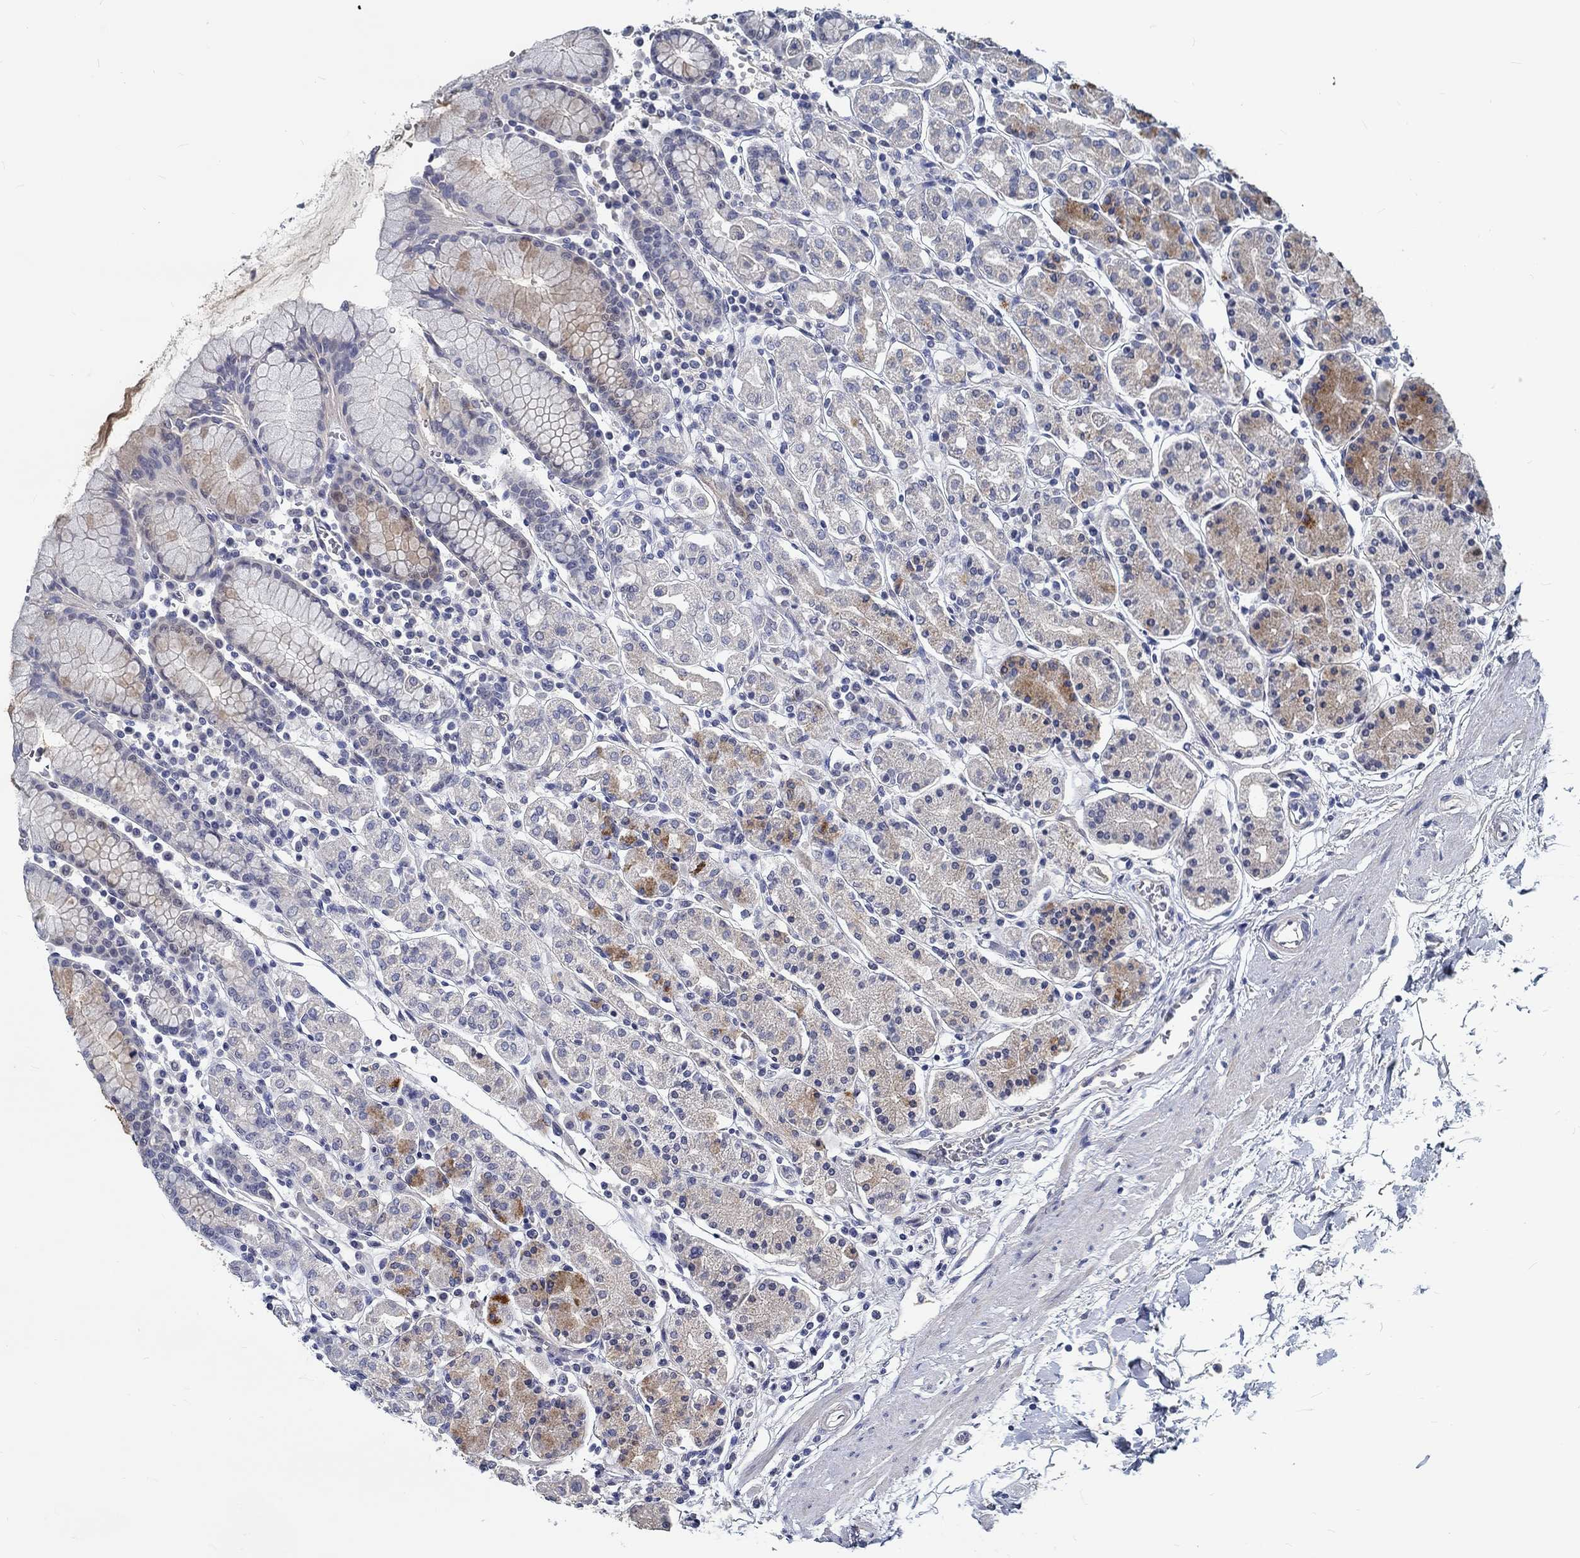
{"staining": {"intensity": "moderate", "quantity": "<25%", "location": "cytoplasmic/membranous"}, "tissue": "stomach", "cell_type": "Glandular cells", "image_type": "normal", "snomed": [{"axis": "morphology", "description": "Normal tissue, NOS"}, {"axis": "topography", "description": "Stomach, upper"}, {"axis": "topography", "description": "Stomach"}], "caption": "A low amount of moderate cytoplasmic/membranous expression is appreciated in approximately <25% of glandular cells in normal stomach. Using DAB (brown) and hematoxylin (blue) stains, captured at high magnification using brightfield microscopy.", "gene": "MYBPC1", "patient": {"sex": "male", "age": 62}}